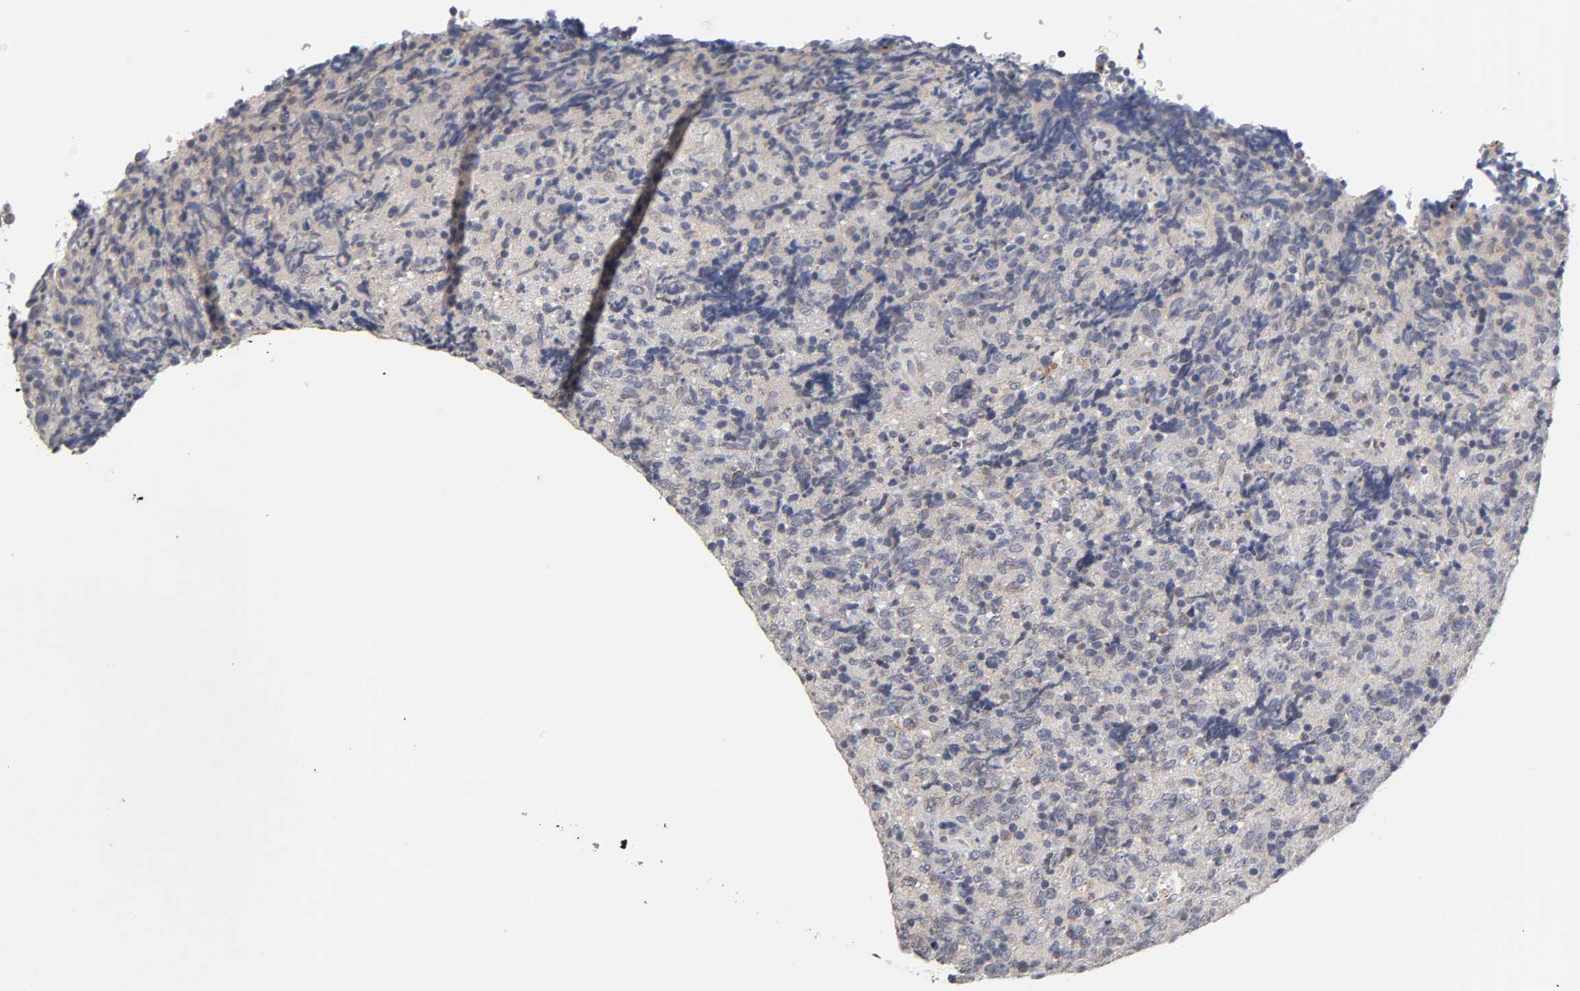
{"staining": {"intensity": "weak", "quantity": "25%-75%", "location": "cytoplasmic/membranous"}, "tissue": "lymphoma", "cell_type": "Tumor cells", "image_type": "cancer", "snomed": [{"axis": "morphology", "description": "Malignant lymphoma, non-Hodgkin's type, High grade"}, {"axis": "topography", "description": "Tonsil"}], "caption": "Malignant lymphoma, non-Hodgkin's type (high-grade) stained with a brown dye shows weak cytoplasmic/membranous positive staining in about 25%-75% of tumor cells.", "gene": "CXADR", "patient": {"sex": "female", "age": 36}}